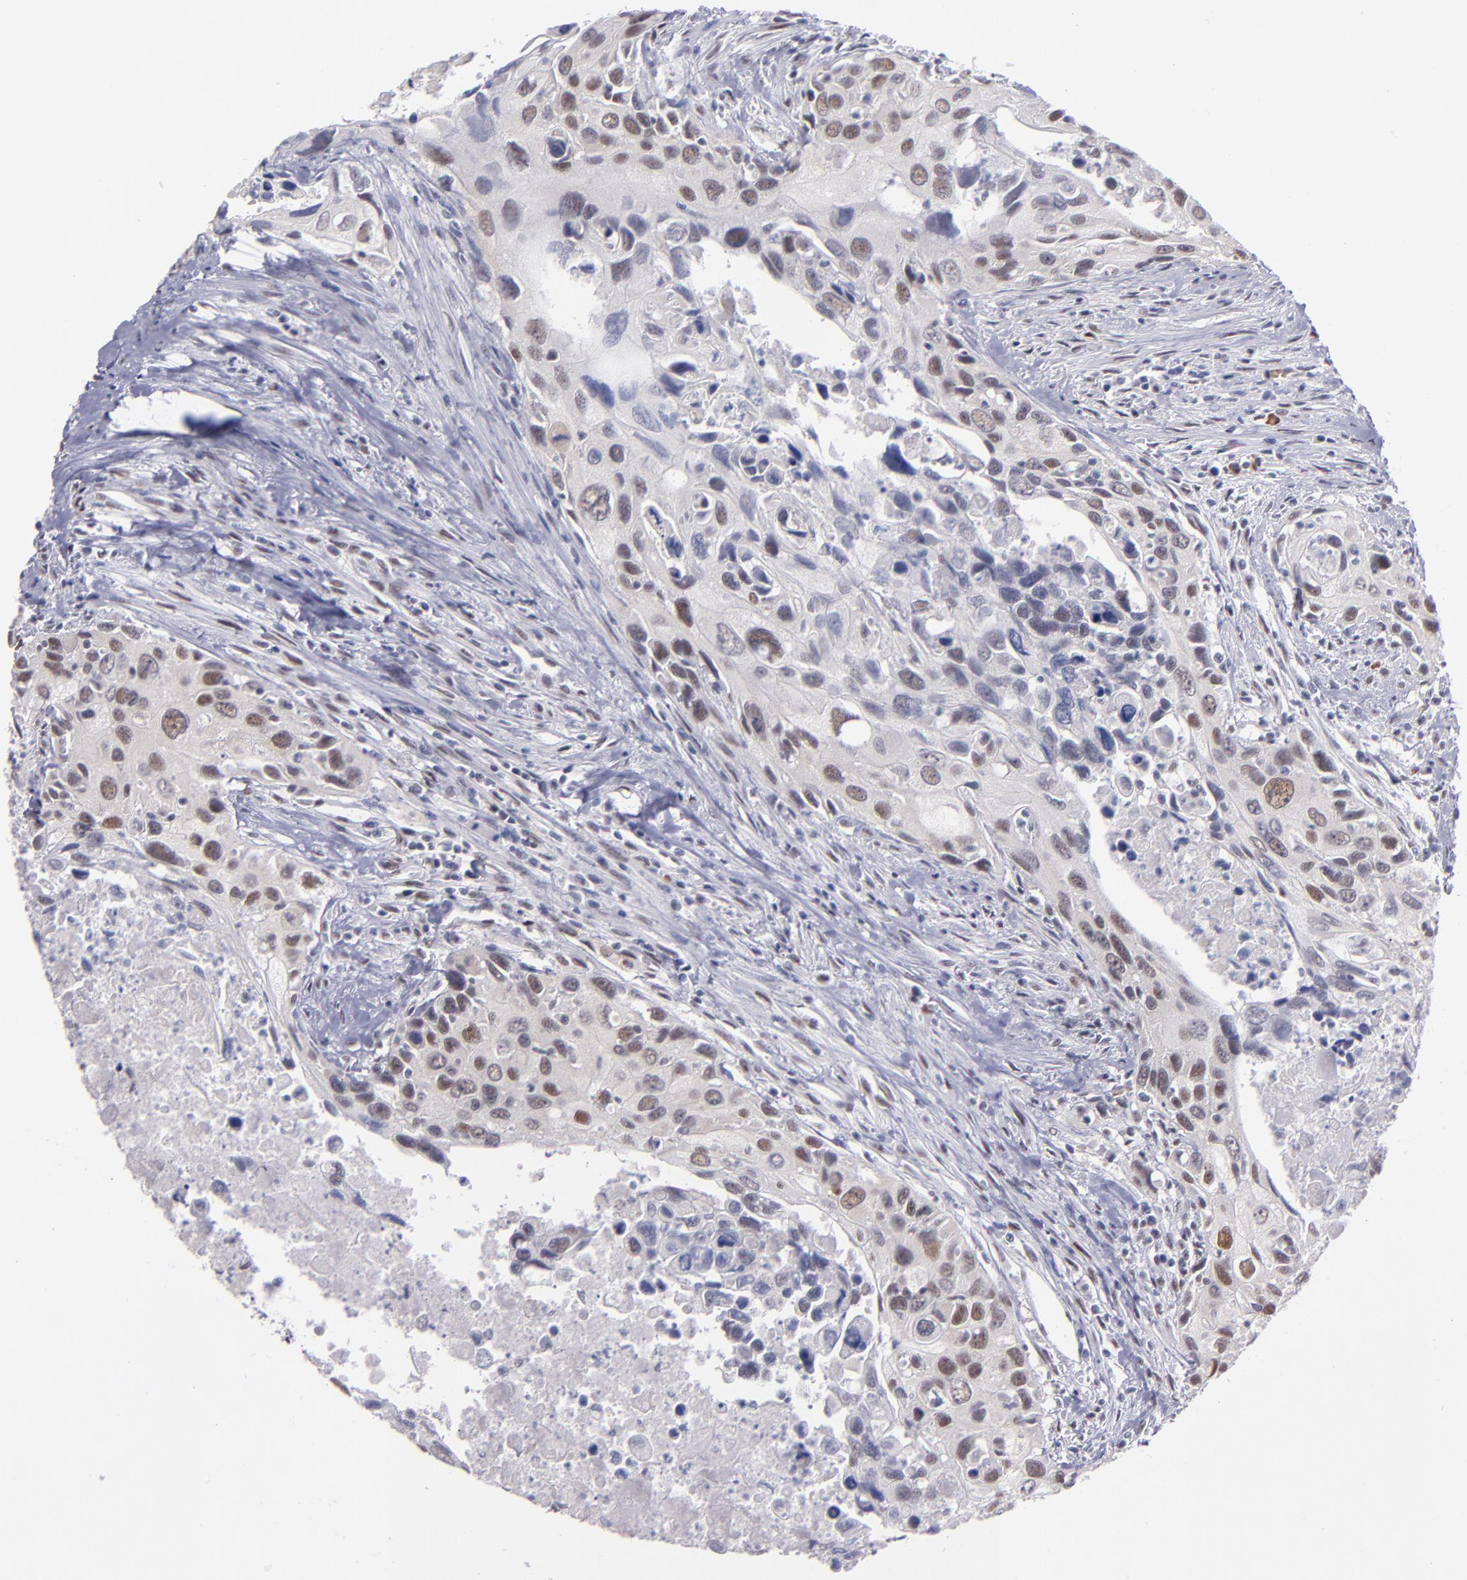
{"staining": {"intensity": "moderate", "quantity": "25%-75%", "location": "nuclear"}, "tissue": "urothelial cancer", "cell_type": "Tumor cells", "image_type": "cancer", "snomed": [{"axis": "morphology", "description": "Urothelial carcinoma, High grade"}, {"axis": "topography", "description": "Urinary bladder"}], "caption": "Immunohistochemical staining of human urothelial carcinoma (high-grade) shows moderate nuclear protein staining in about 25%-75% of tumor cells. (DAB (3,3'-diaminobenzidine) IHC, brown staining for protein, blue staining for nuclei).", "gene": "OTUB2", "patient": {"sex": "male", "age": 71}}